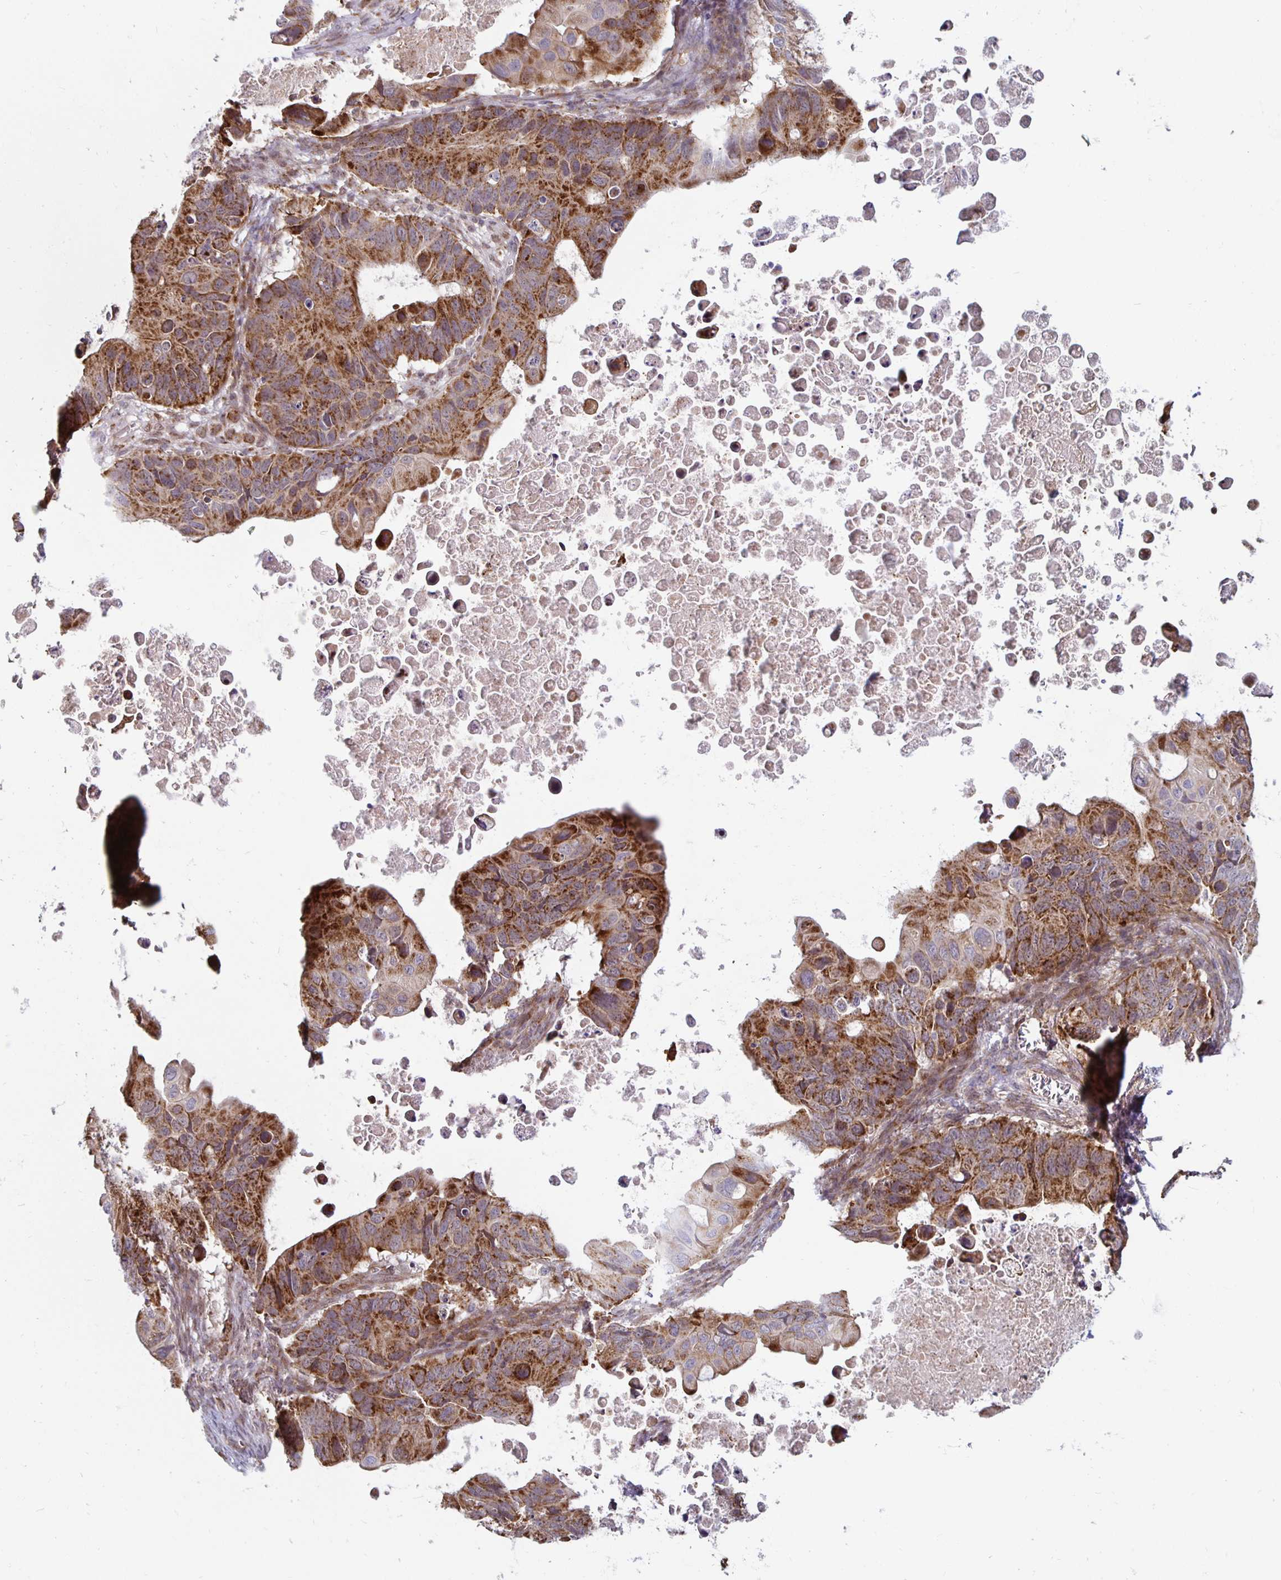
{"staining": {"intensity": "strong", "quantity": ">75%", "location": "cytoplasmic/membranous"}, "tissue": "ovarian cancer", "cell_type": "Tumor cells", "image_type": "cancer", "snomed": [{"axis": "morphology", "description": "Cystadenocarcinoma, mucinous, NOS"}, {"axis": "topography", "description": "Ovary"}], "caption": "This photomicrograph displays ovarian cancer (mucinous cystadenocarcinoma) stained with immunohistochemistry (IHC) to label a protein in brown. The cytoplasmic/membranous of tumor cells show strong positivity for the protein. Nuclei are counter-stained blue.", "gene": "MRPL28", "patient": {"sex": "female", "age": 64}}